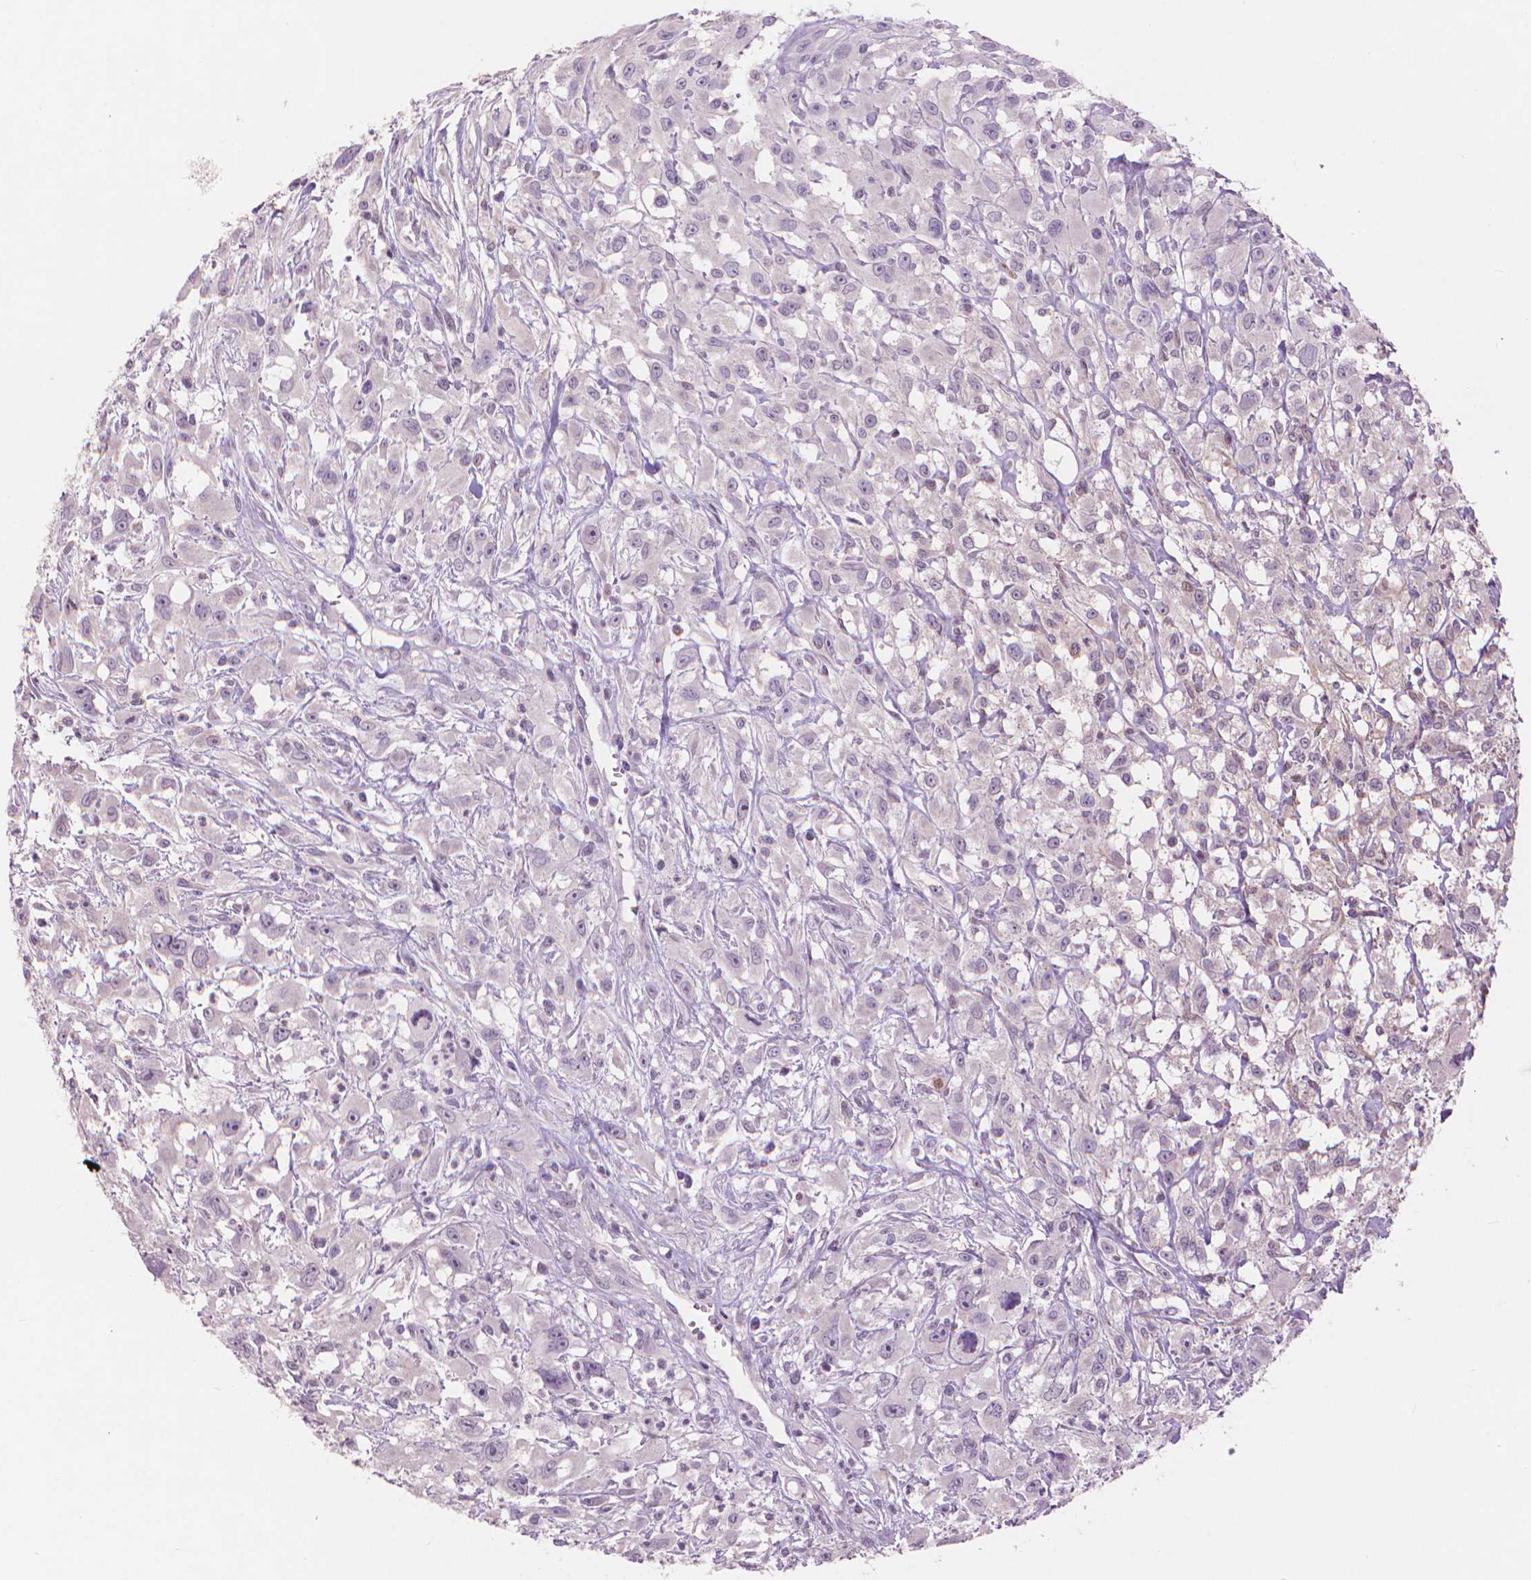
{"staining": {"intensity": "negative", "quantity": "none", "location": "none"}, "tissue": "head and neck cancer", "cell_type": "Tumor cells", "image_type": "cancer", "snomed": [{"axis": "morphology", "description": "Squamous cell carcinoma, NOS"}, {"axis": "morphology", "description": "Squamous cell carcinoma, metastatic, NOS"}, {"axis": "topography", "description": "Oral tissue"}, {"axis": "topography", "description": "Head-Neck"}], "caption": "There is no significant expression in tumor cells of squamous cell carcinoma (head and neck).", "gene": "ENO2", "patient": {"sex": "female", "age": 85}}